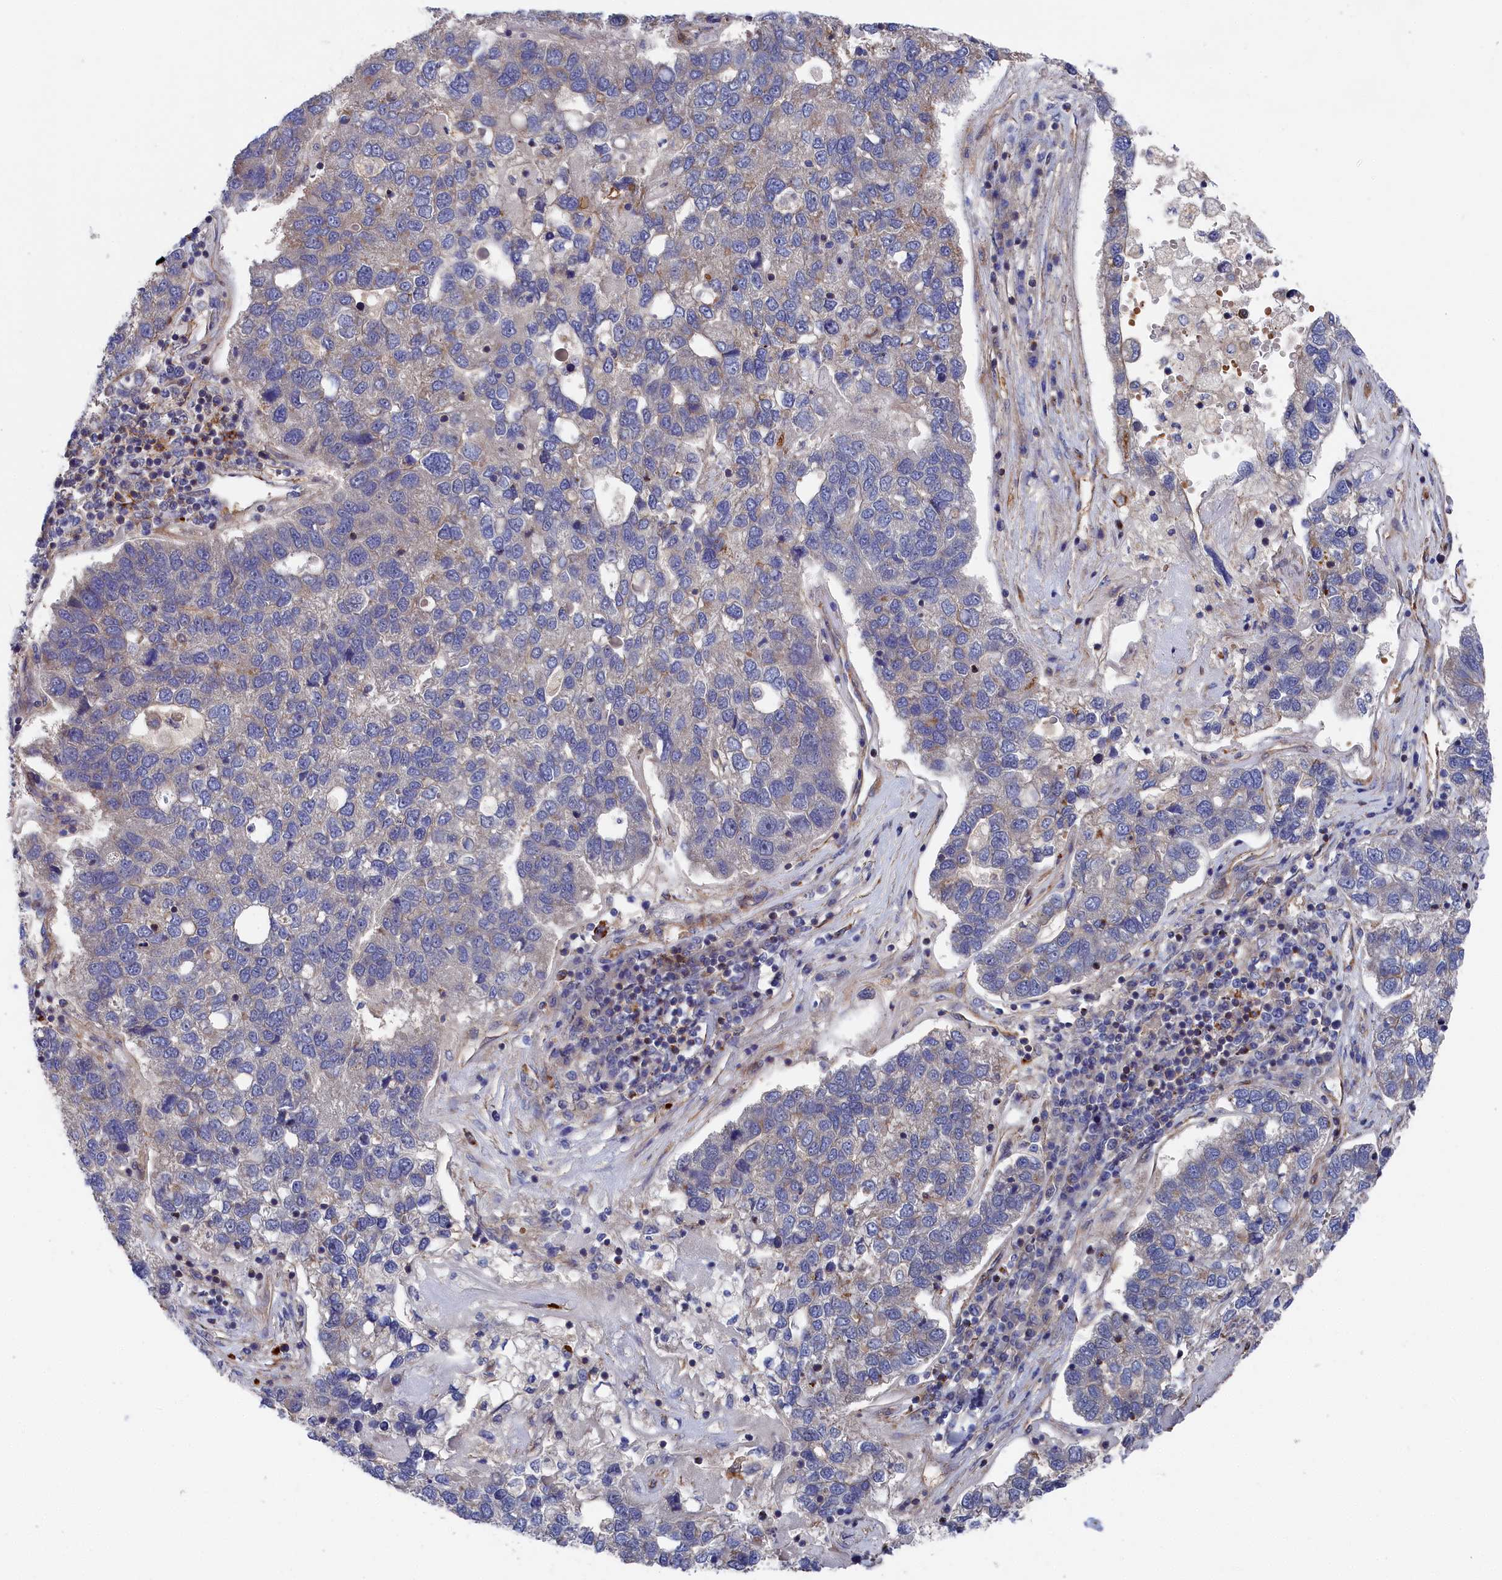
{"staining": {"intensity": "weak", "quantity": "<25%", "location": "cytoplasmic/membranous"}, "tissue": "pancreatic cancer", "cell_type": "Tumor cells", "image_type": "cancer", "snomed": [{"axis": "morphology", "description": "Adenocarcinoma, NOS"}, {"axis": "topography", "description": "Pancreas"}], "caption": "Immunohistochemistry of pancreatic cancer (adenocarcinoma) shows no staining in tumor cells.", "gene": "LDHD", "patient": {"sex": "female", "age": 61}}